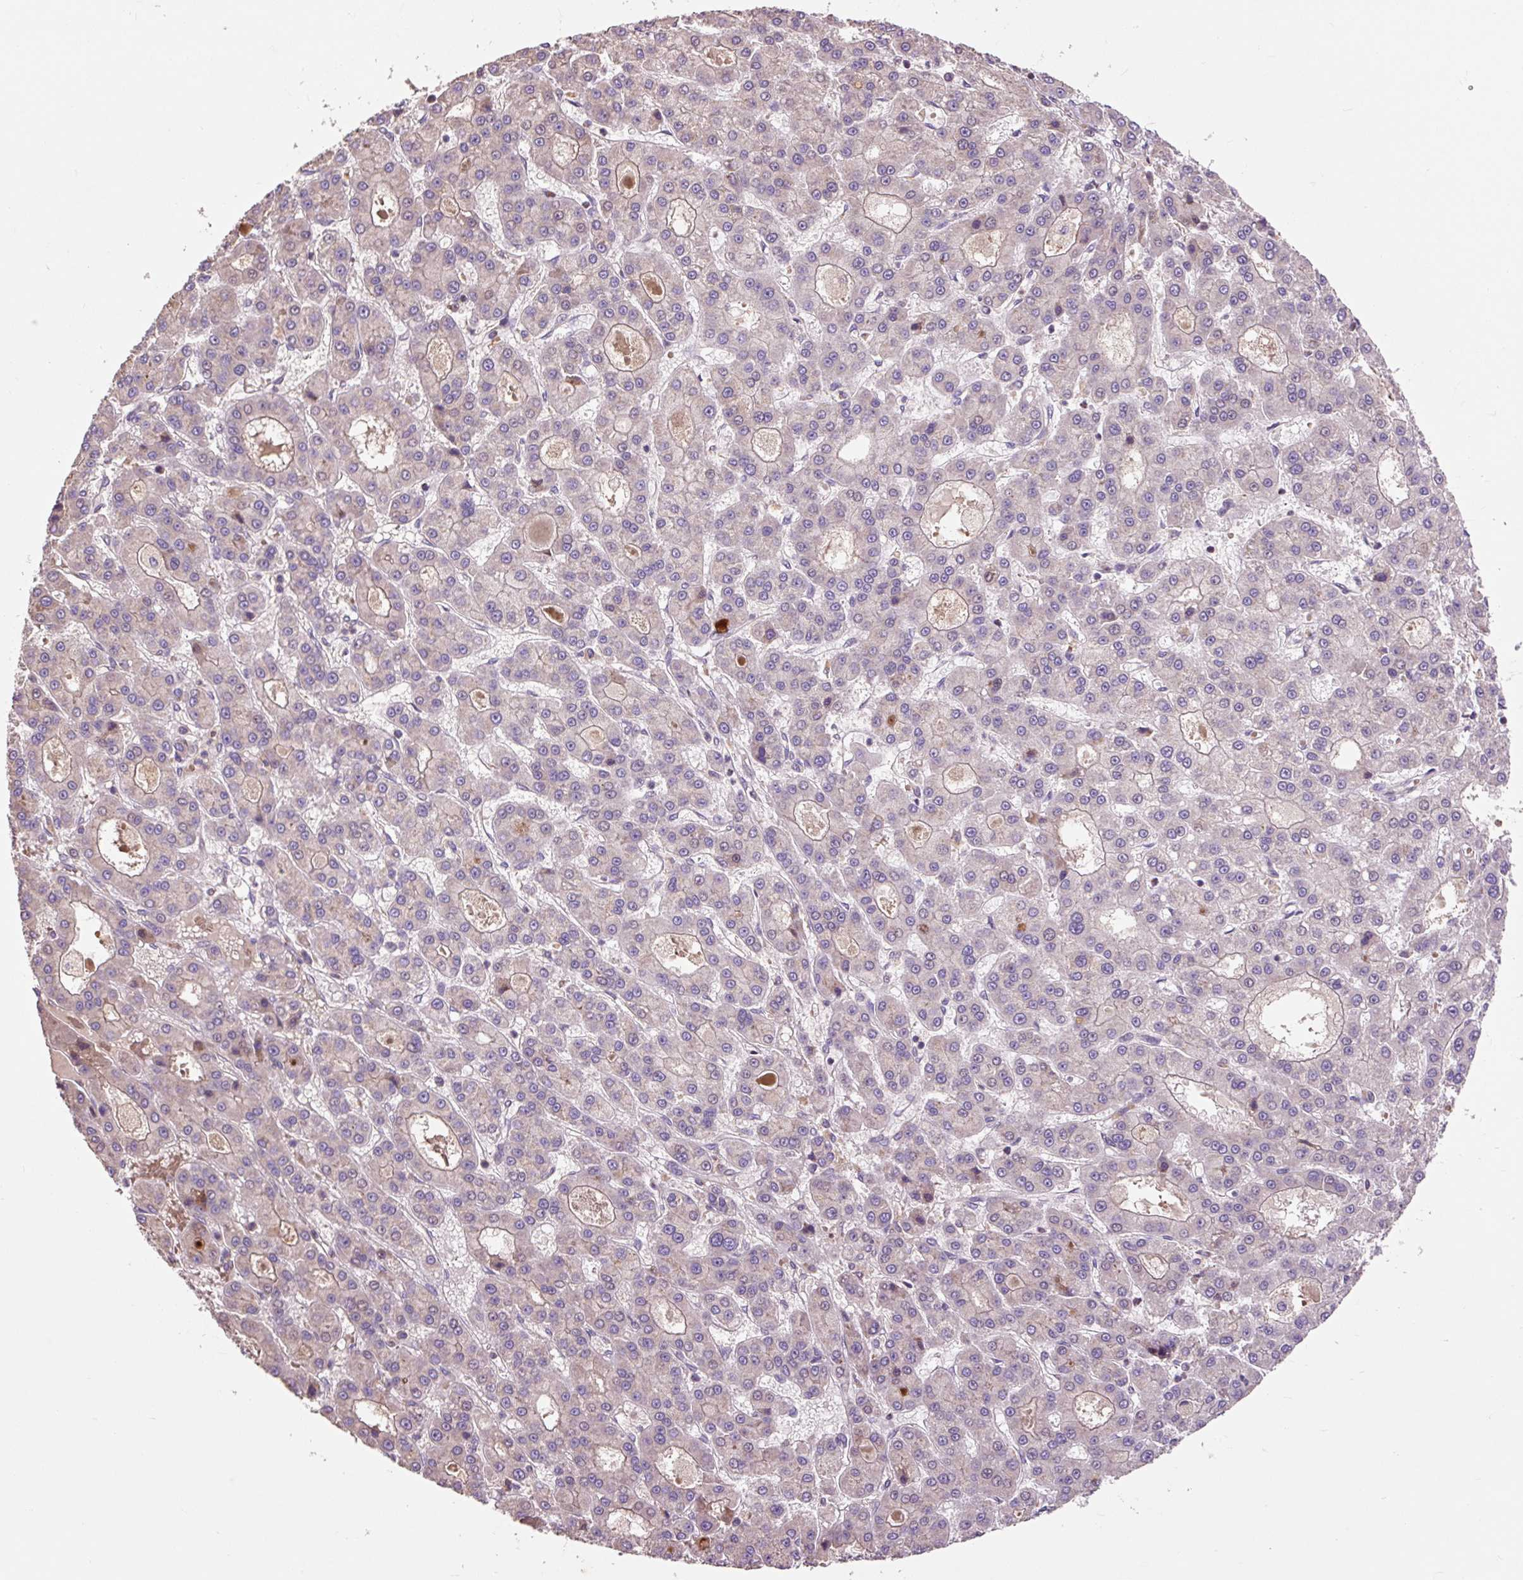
{"staining": {"intensity": "negative", "quantity": "none", "location": "none"}, "tissue": "liver cancer", "cell_type": "Tumor cells", "image_type": "cancer", "snomed": [{"axis": "morphology", "description": "Carcinoma, Hepatocellular, NOS"}, {"axis": "topography", "description": "Liver"}], "caption": "High magnification brightfield microscopy of liver cancer stained with DAB (brown) and counterstained with hematoxylin (blue): tumor cells show no significant staining.", "gene": "PRIMPOL", "patient": {"sex": "male", "age": 70}}